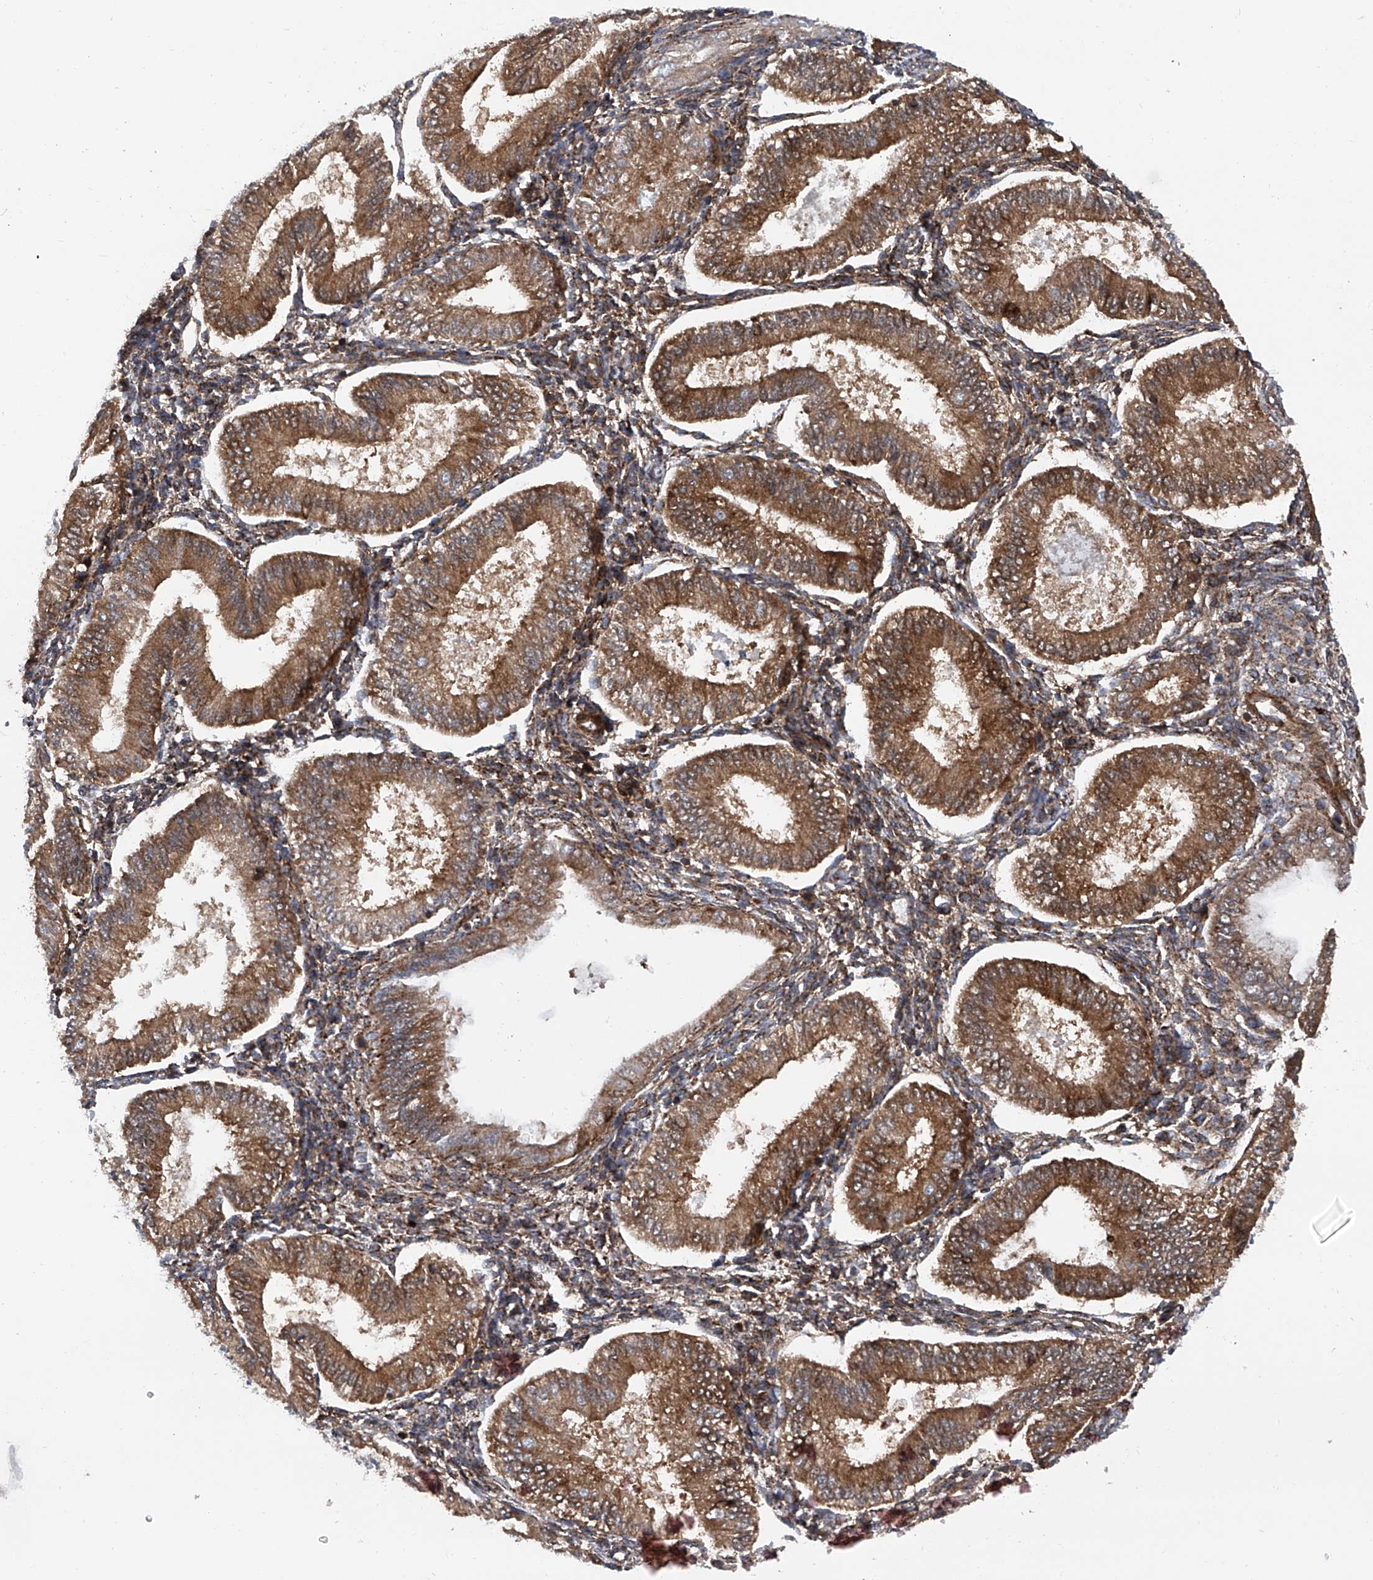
{"staining": {"intensity": "moderate", "quantity": "25%-75%", "location": "cytoplasmic/membranous"}, "tissue": "endometrium", "cell_type": "Cells in endometrial stroma", "image_type": "normal", "snomed": [{"axis": "morphology", "description": "Normal tissue, NOS"}, {"axis": "topography", "description": "Endometrium"}], "caption": "Immunohistochemistry of normal human endometrium demonstrates medium levels of moderate cytoplasmic/membranous positivity in approximately 25%-75% of cells in endometrial stroma.", "gene": "SMAP1", "patient": {"sex": "female", "age": 39}}